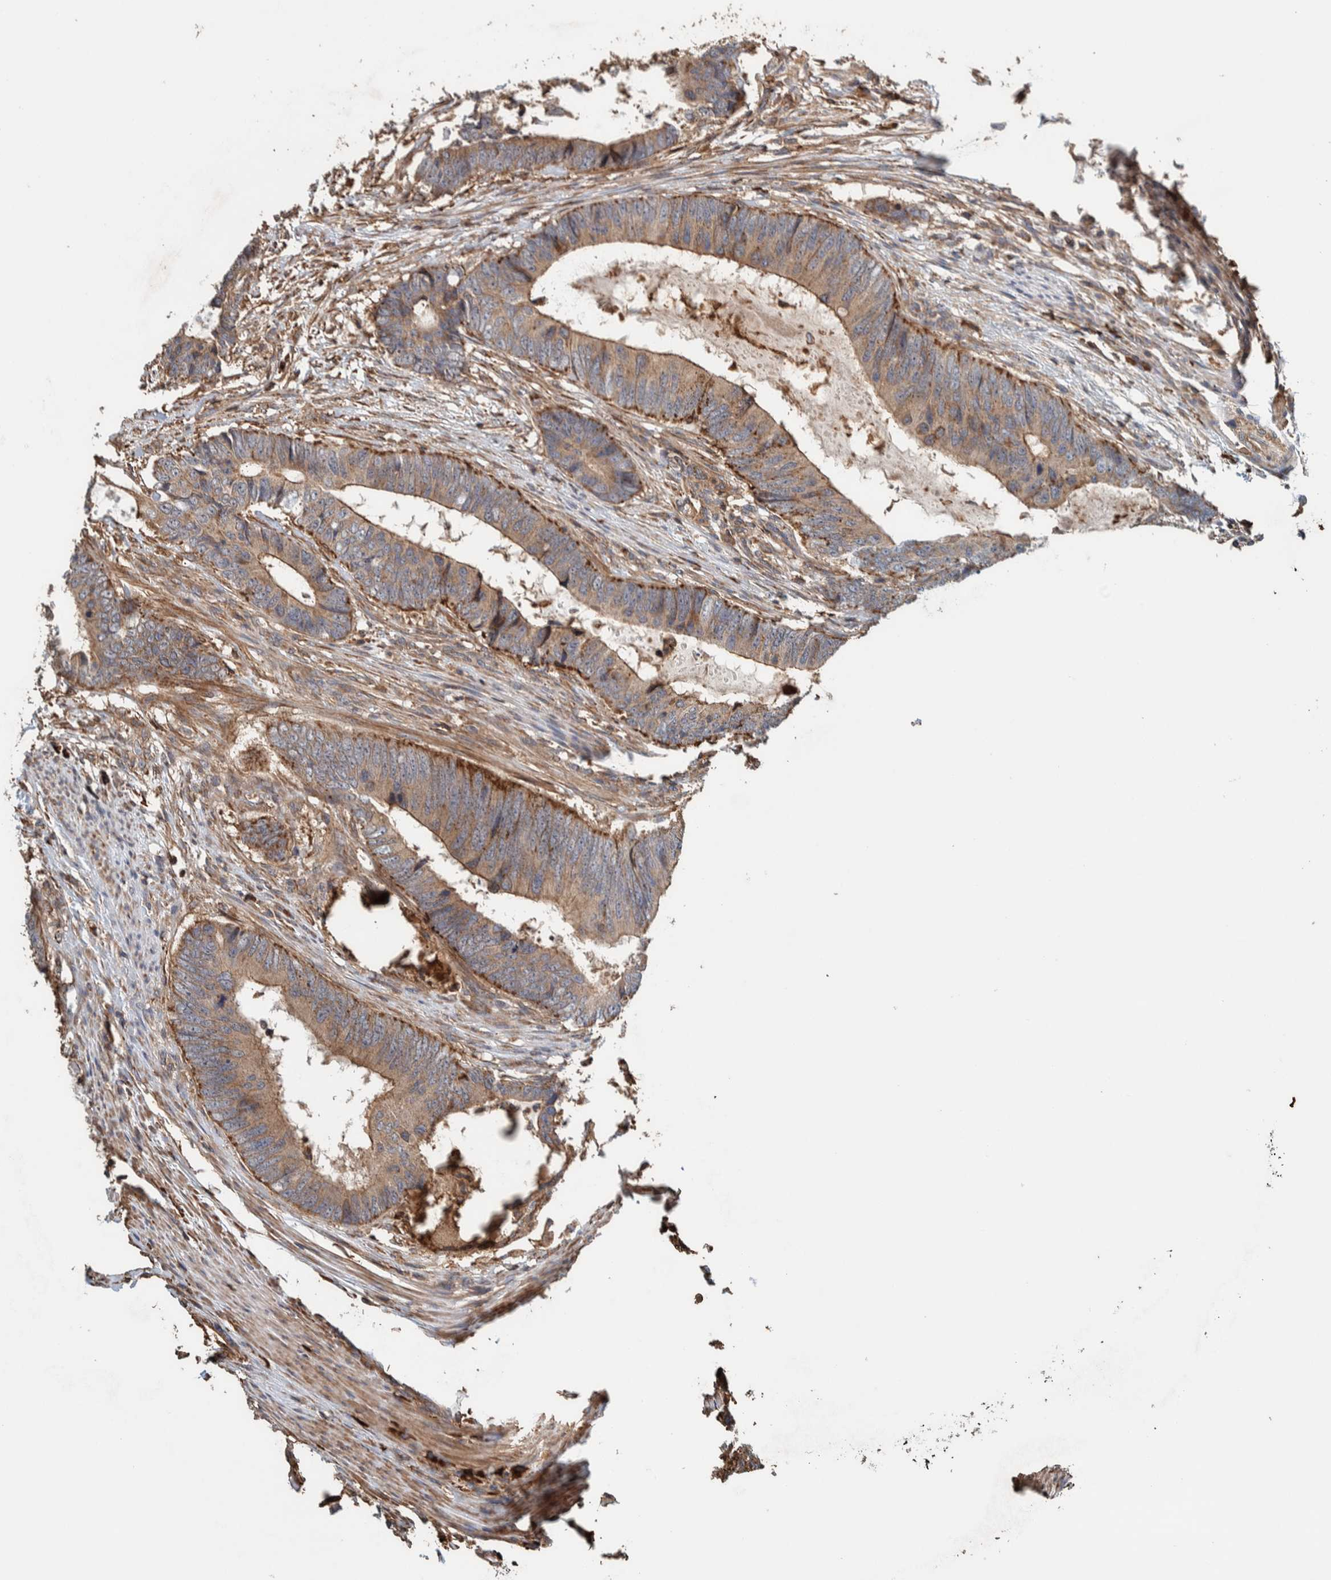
{"staining": {"intensity": "moderate", "quantity": ">75%", "location": "cytoplasmic/membranous"}, "tissue": "colorectal cancer", "cell_type": "Tumor cells", "image_type": "cancer", "snomed": [{"axis": "morphology", "description": "Adenocarcinoma, NOS"}, {"axis": "topography", "description": "Colon"}], "caption": "This image displays immunohistochemistry (IHC) staining of human colorectal adenocarcinoma, with medium moderate cytoplasmic/membranous expression in about >75% of tumor cells.", "gene": "PLA2G3", "patient": {"sex": "male", "age": 56}}